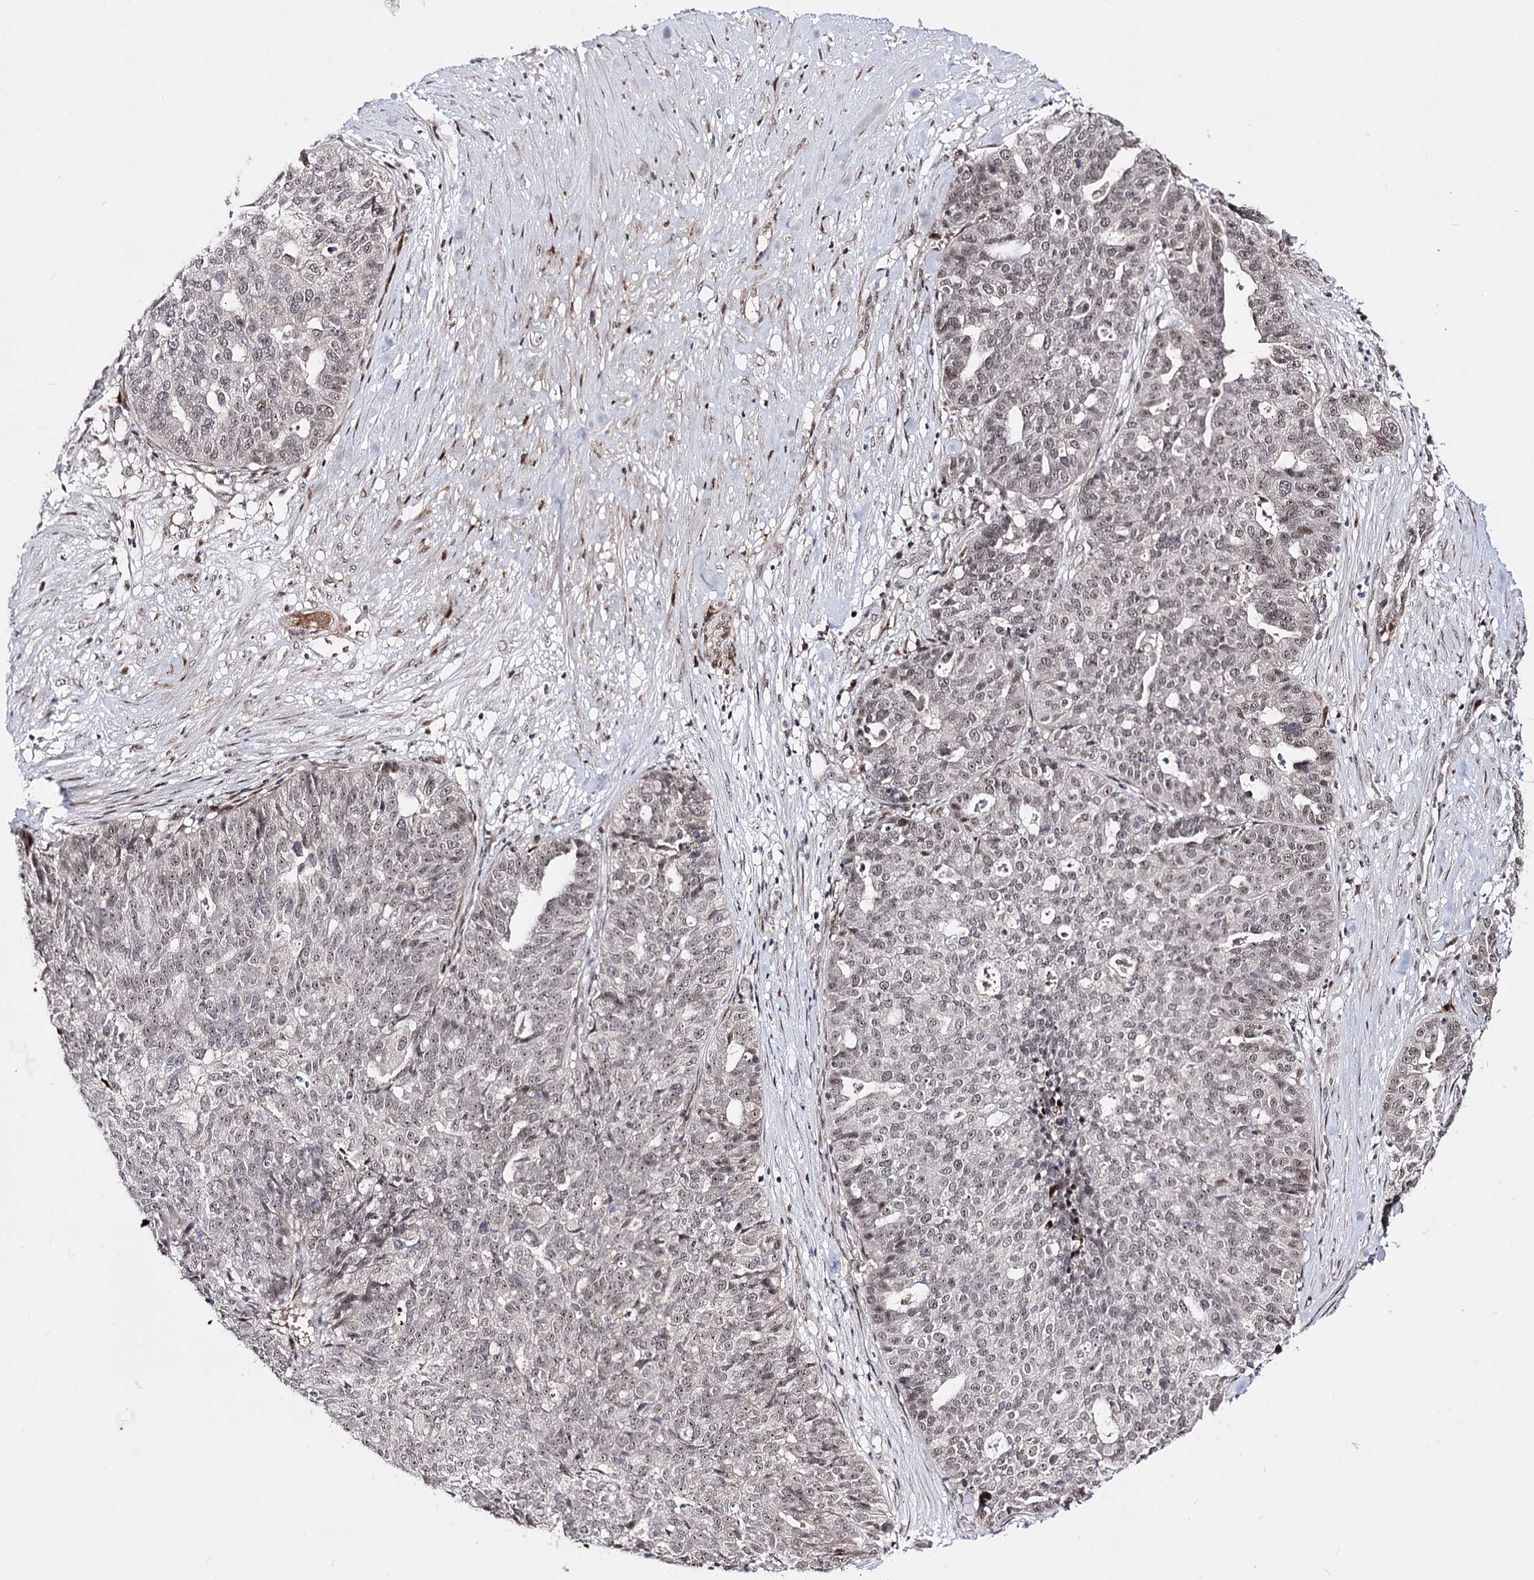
{"staining": {"intensity": "weak", "quantity": ">75%", "location": "nuclear"}, "tissue": "ovarian cancer", "cell_type": "Tumor cells", "image_type": "cancer", "snomed": [{"axis": "morphology", "description": "Cystadenocarcinoma, serous, NOS"}, {"axis": "topography", "description": "Ovary"}], "caption": "Weak nuclear protein staining is present in about >75% of tumor cells in serous cystadenocarcinoma (ovarian).", "gene": "STOX1", "patient": {"sex": "female", "age": 59}}